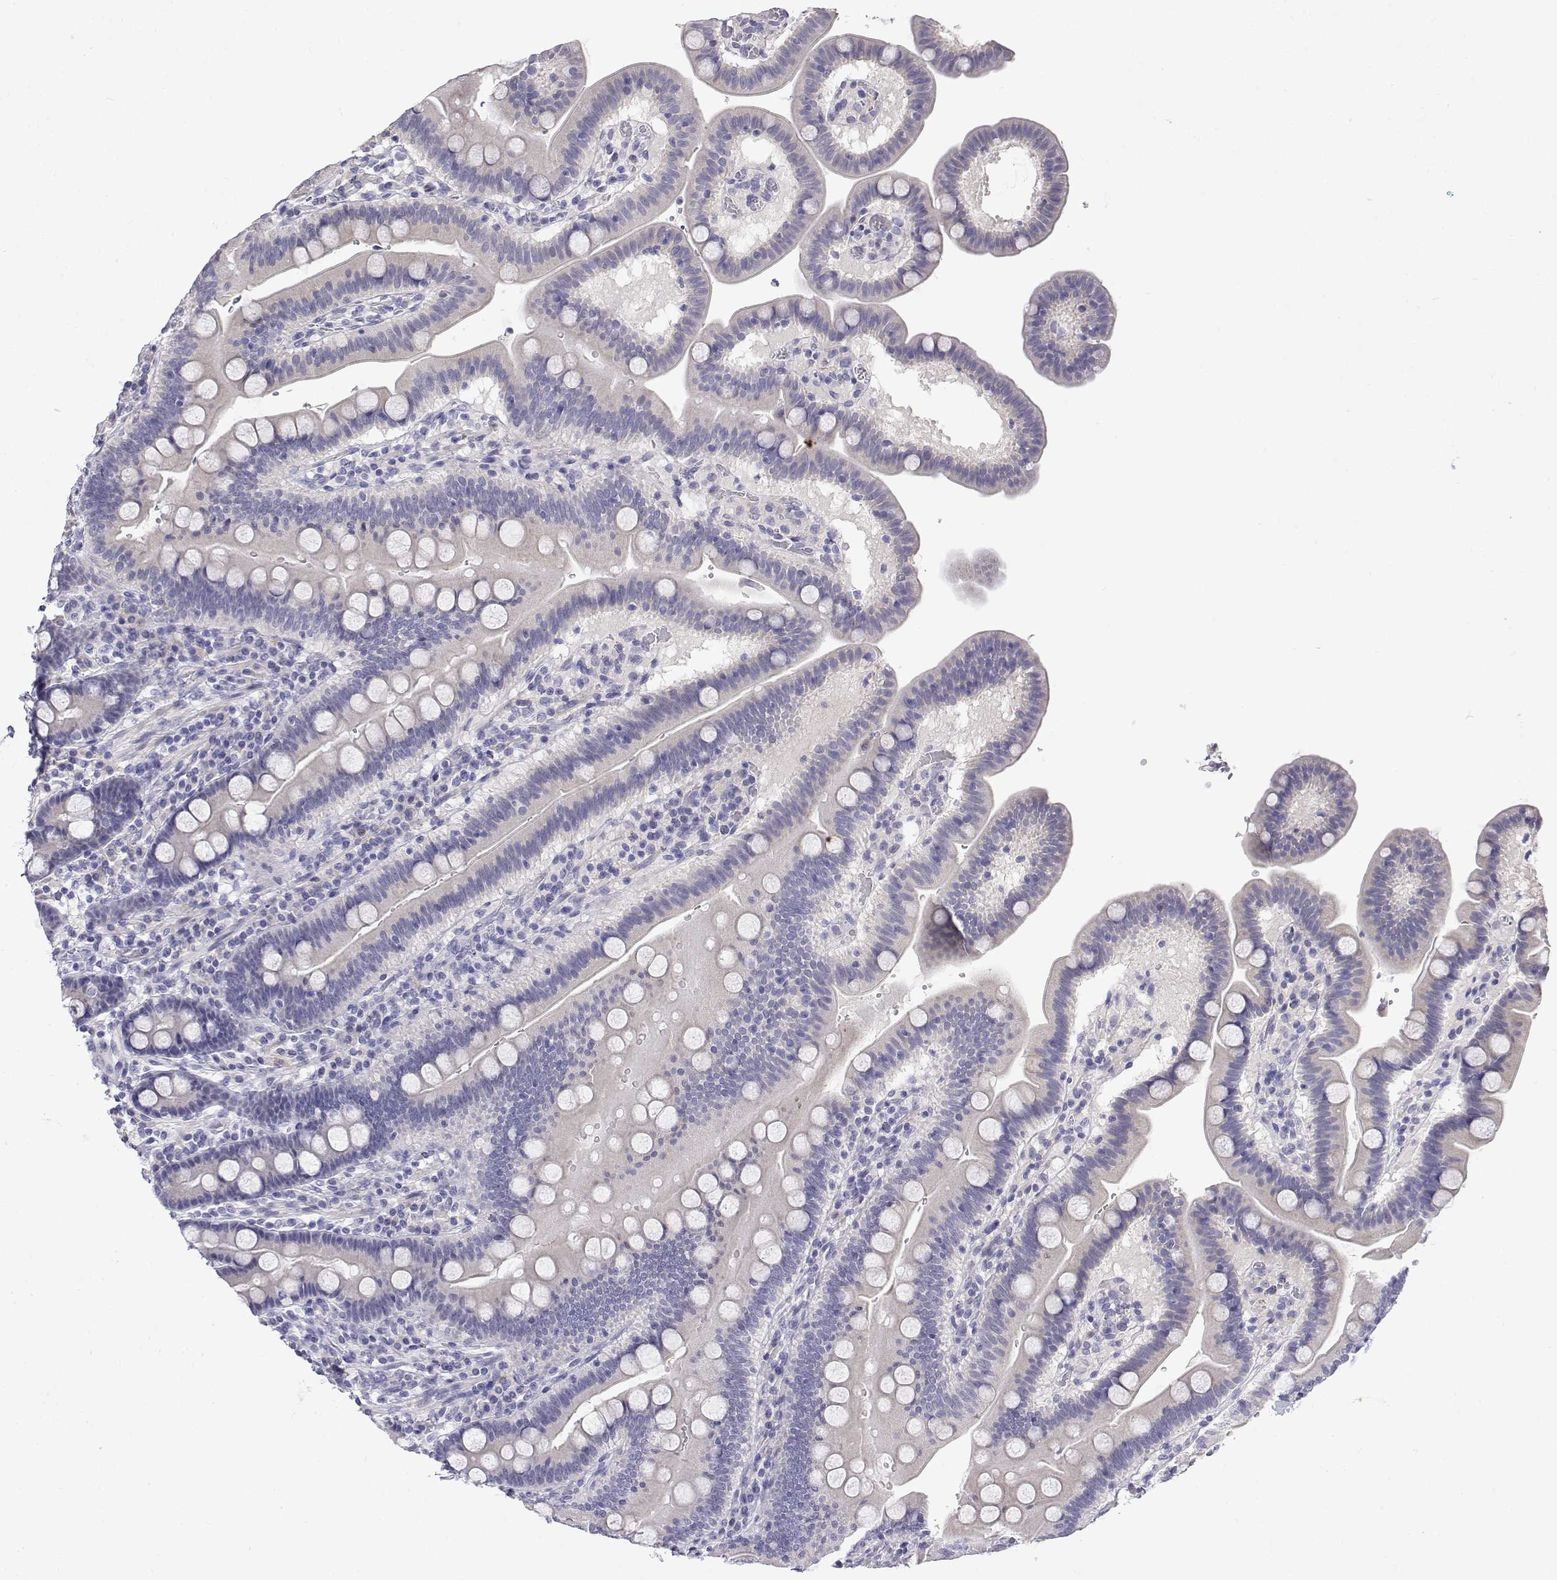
{"staining": {"intensity": "negative", "quantity": "none", "location": "none"}, "tissue": "duodenum", "cell_type": "Glandular cells", "image_type": "normal", "snomed": [{"axis": "morphology", "description": "Normal tissue, NOS"}, {"axis": "topography", "description": "Pancreas"}, {"axis": "topography", "description": "Duodenum"}], "caption": "Glandular cells show no significant protein positivity in normal duodenum. (Immunohistochemistry, brightfield microscopy, high magnification).", "gene": "LY6D", "patient": {"sex": "male", "age": 59}}